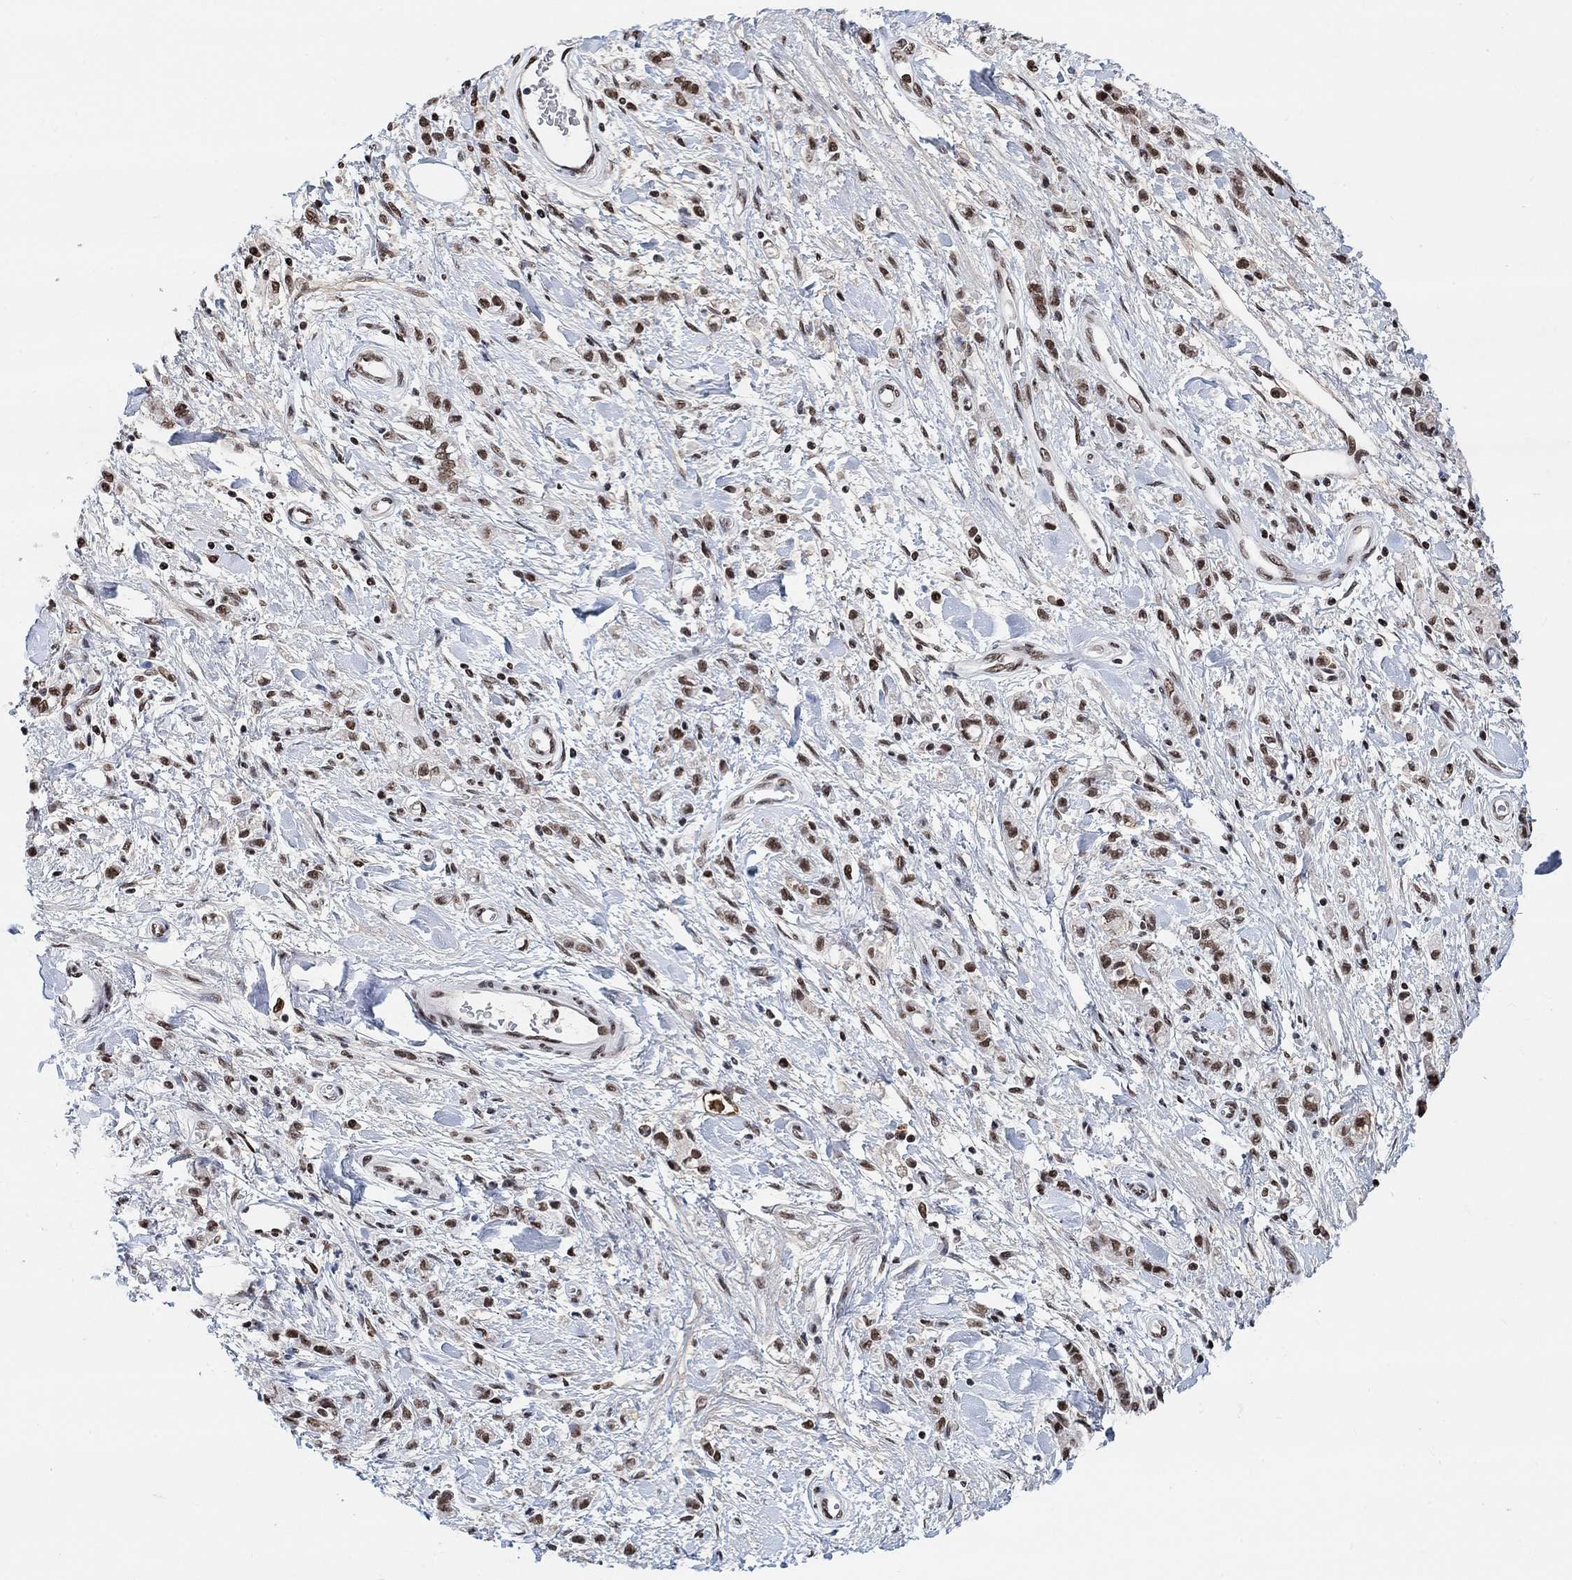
{"staining": {"intensity": "moderate", "quantity": ">75%", "location": "nuclear"}, "tissue": "stomach cancer", "cell_type": "Tumor cells", "image_type": "cancer", "snomed": [{"axis": "morphology", "description": "Adenocarcinoma, NOS"}, {"axis": "topography", "description": "Stomach"}], "caption": "Immunohistochemistry of human stomach cancer reveals medium levels of moderate nuclear expression in approximately >75% of tumor cells.", "gene": "USP39", "patient": {"sex": "male", "age": 77}}